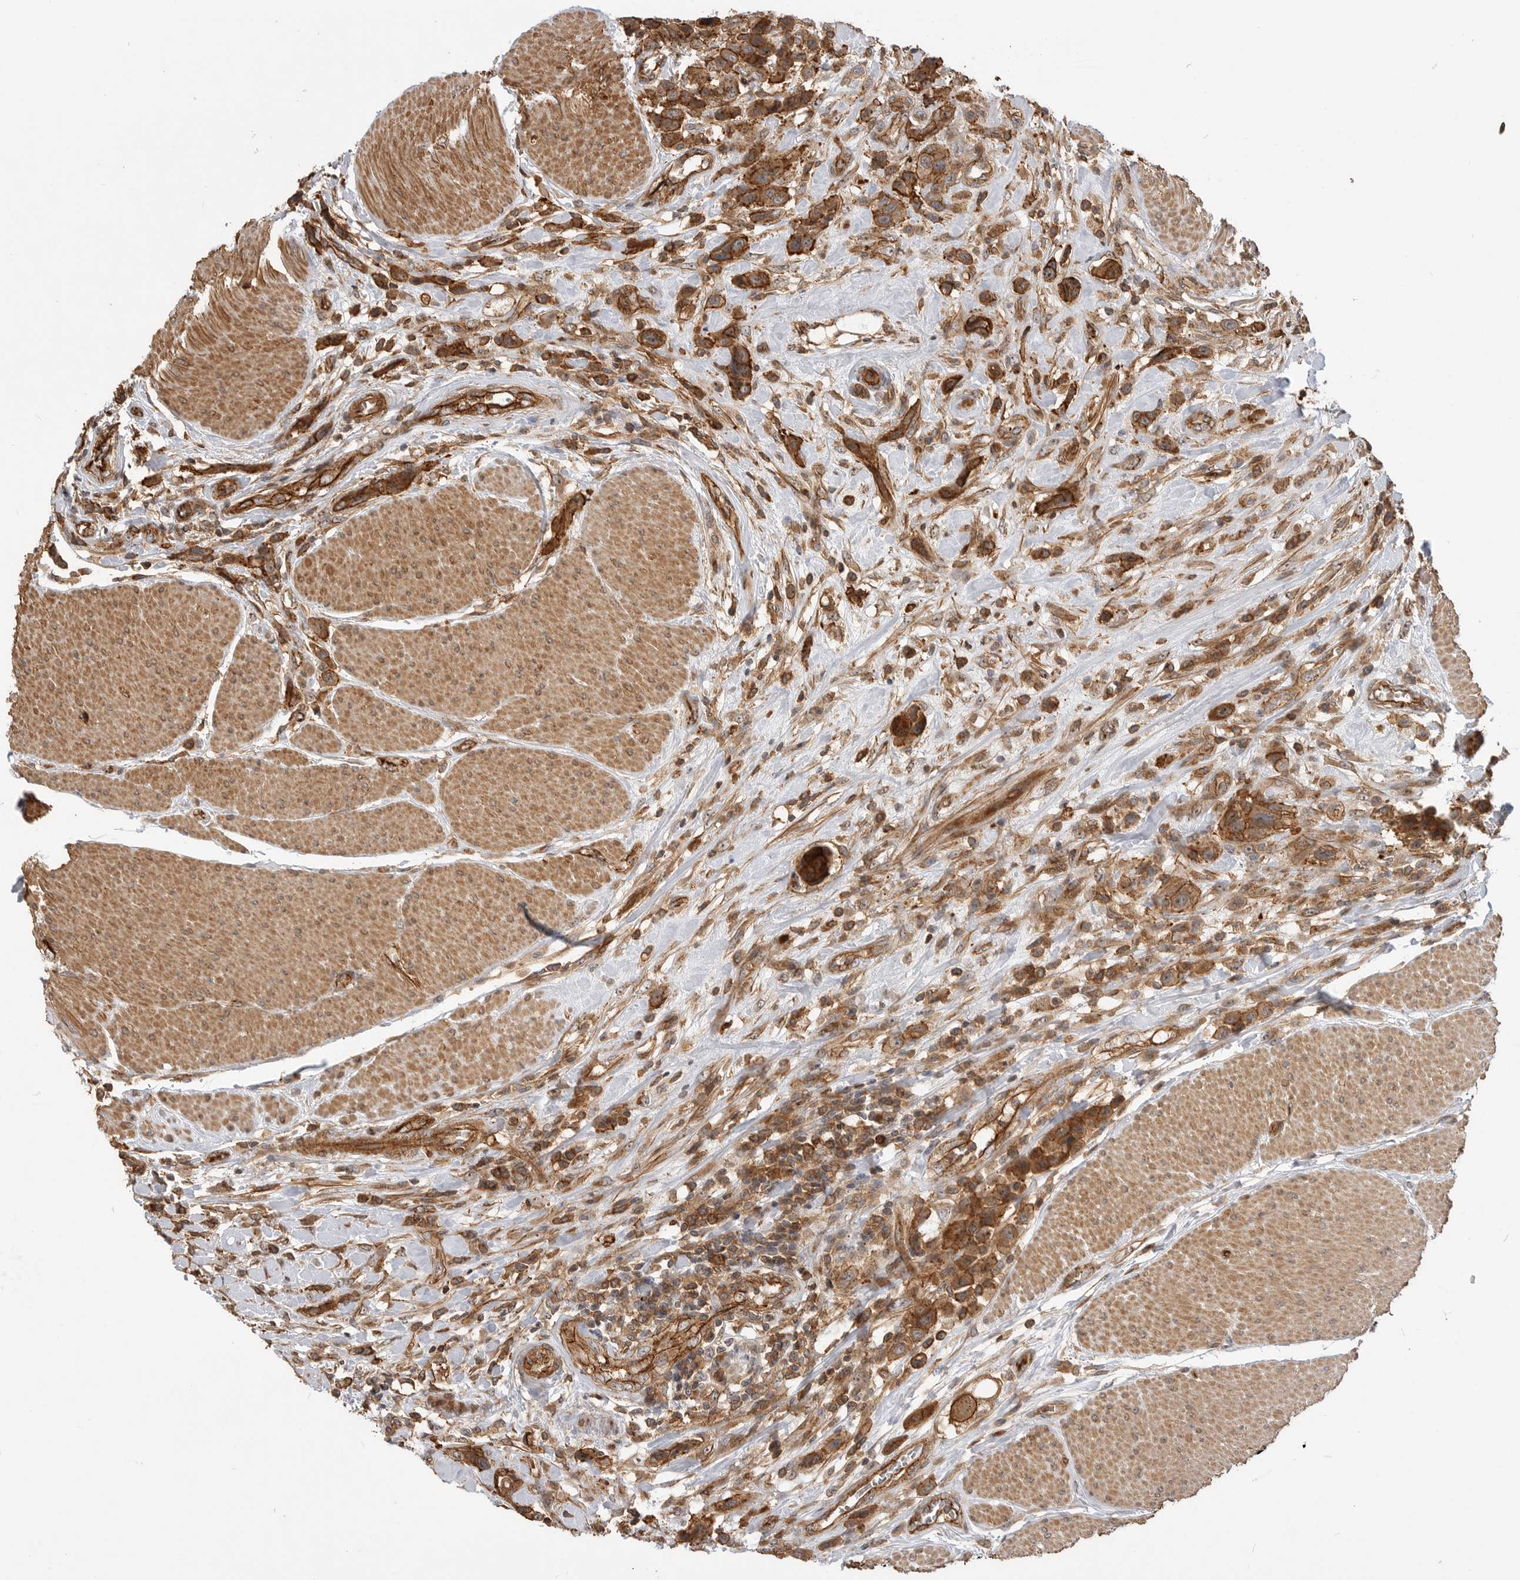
{"staining": {"intensity": "strong", "quantity": ">75%", "location": "cytoplasmic/membranous"}, "tissue": "urothelial cancer", "cell_type": "Tumor cells", "image_type": "cancer", "snomed": [{"axis": "morphology", "description": "Urothelial carcinoma, High grade"}, {"axis": "topography", "description": "Urinary bladder"}], "caption": "High-grade urothelial carcinoma was stained to show a protein in brown. There is high levels of strong cytoplasmic/membranous positivity in about >75% of tumor cells.", "gene": "GPATCH2", "patient": {"sex": "male", "age": 50}}